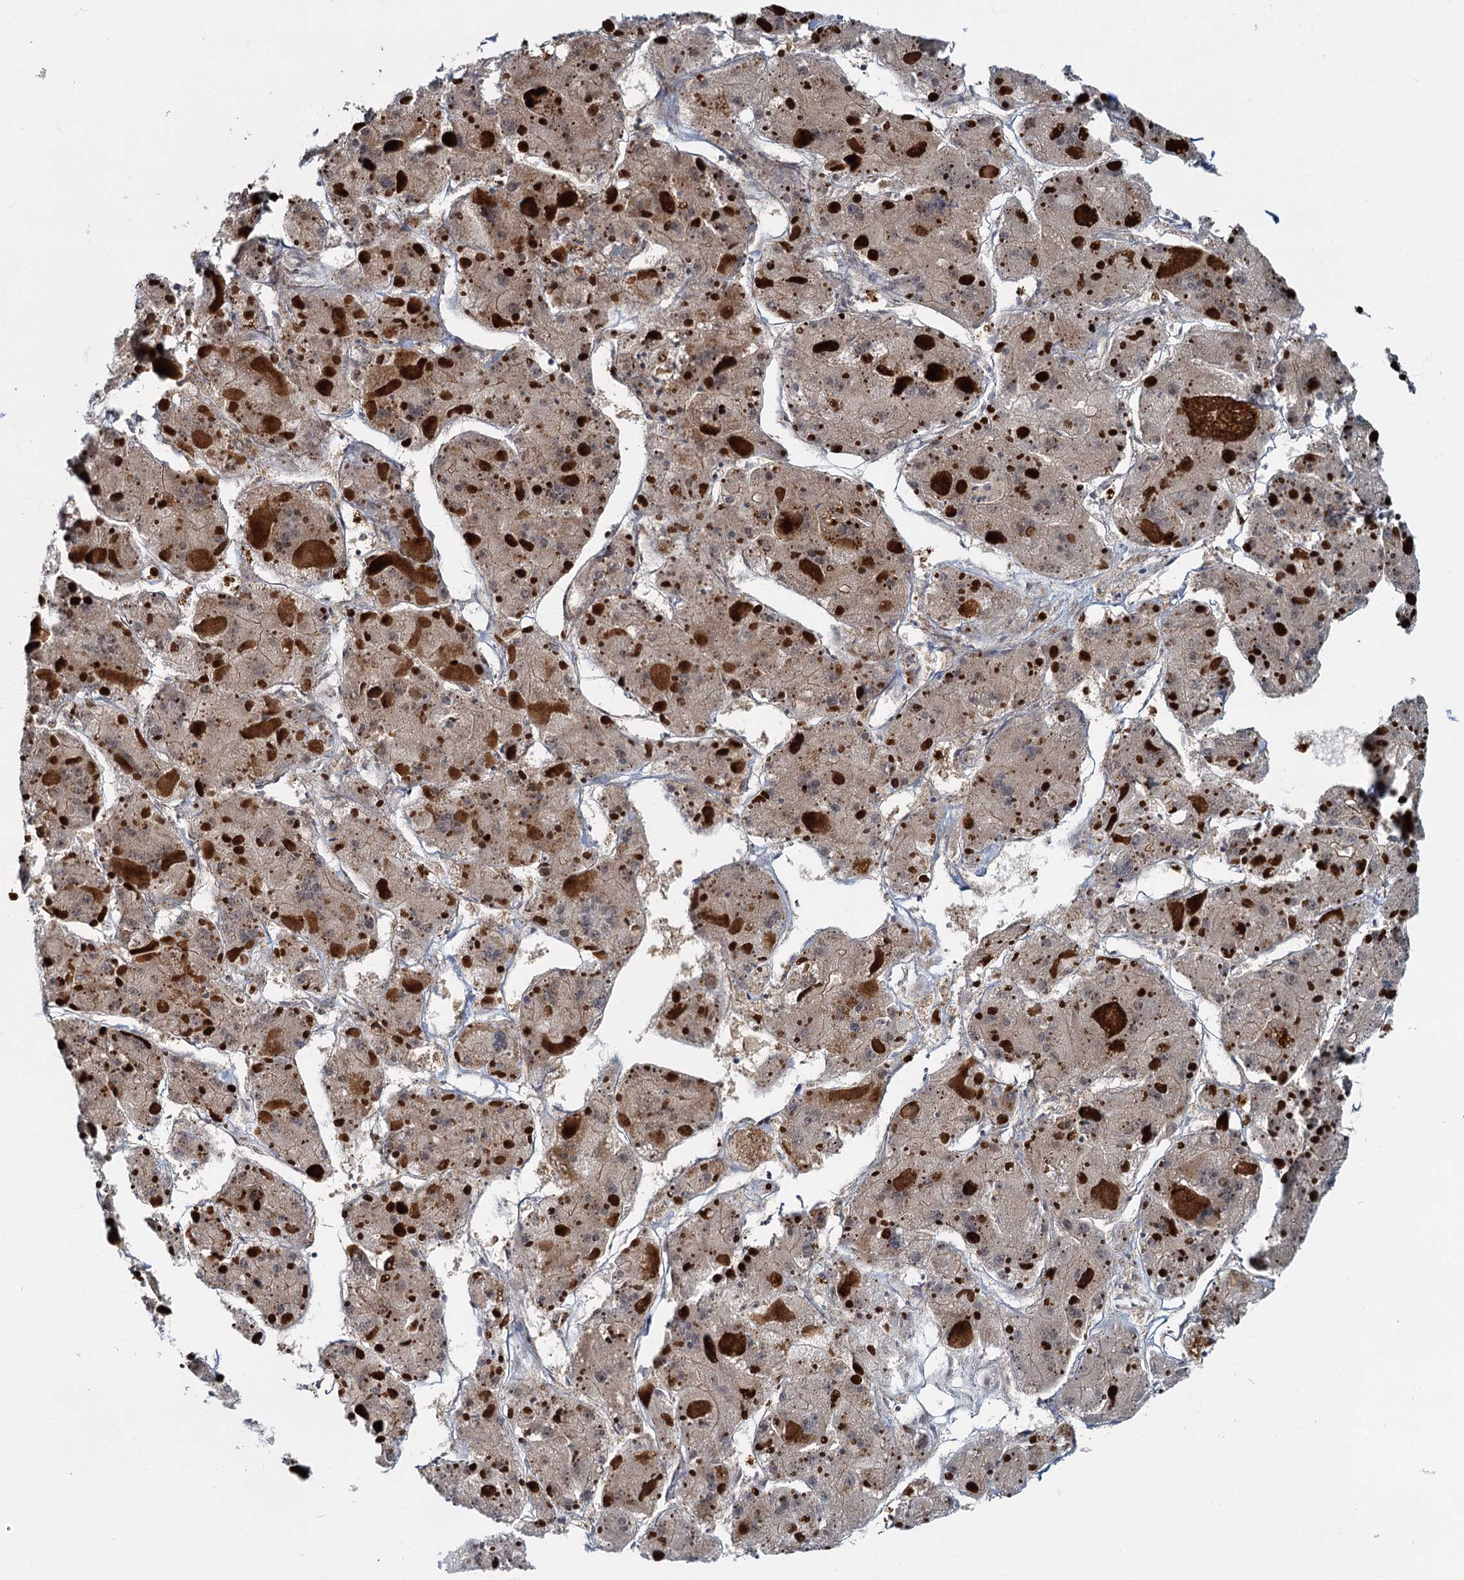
{"staining": {"intensity": "moderate", "quantity": ">75%", "location": "cytoplasmic/membranous"}, "tissue": "liver cancer", "cell_type": "Tumor cells", "image_type": "cancer", "snomed": [{"axis": "morphology", "description": "Carcinoma, Hepatocellular, NOS"}, {"axis": "topography", "description": "Liver"}], "caption": "Hepatocellular carcinoma (liver) was stained to show a protein in brown. There is medium levels of moderate cytoplasmic/membranous expression in about >75% of tumor cells.", "gene": "ADCY2", "patient": {"sex": "female", "age": 73}}